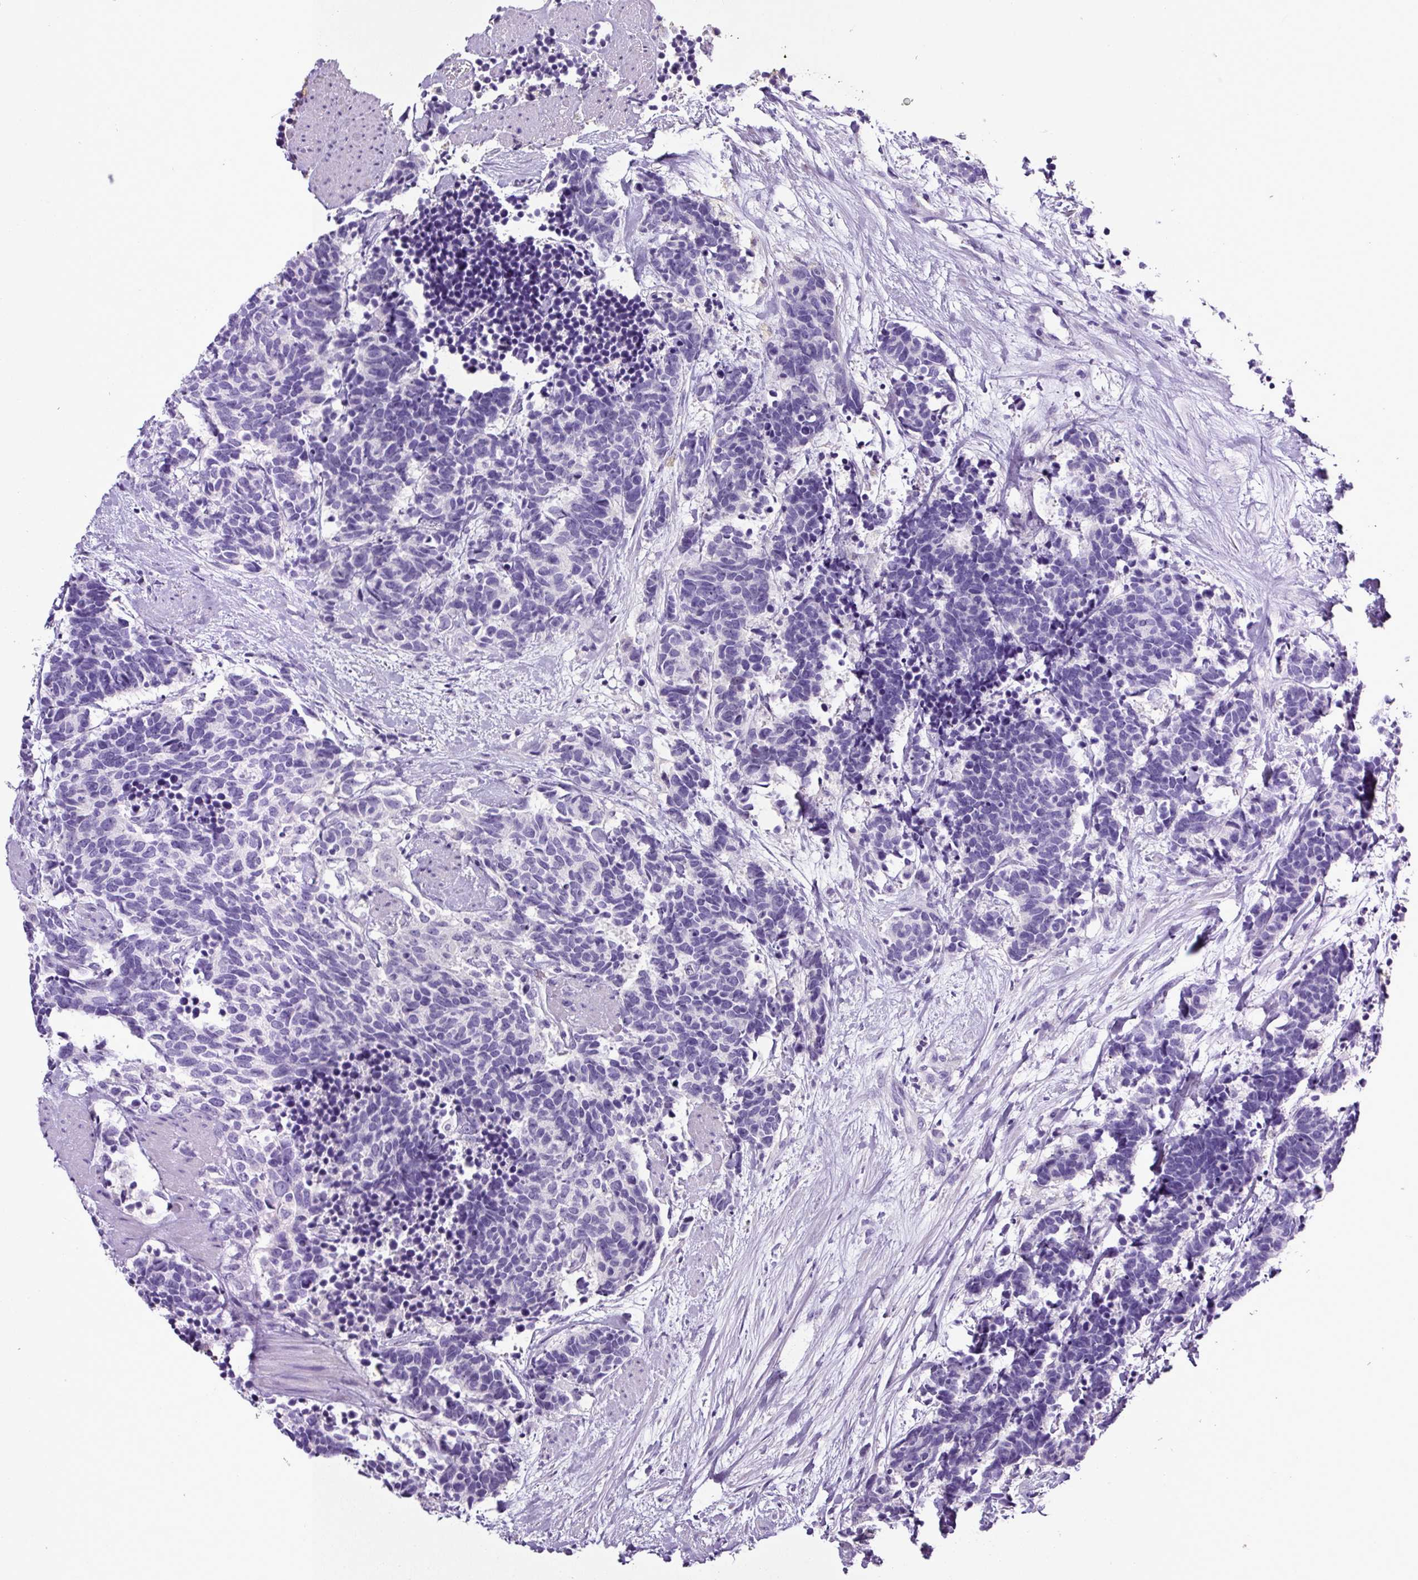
{"staining": {"intensity": "negative", "quantity": "none", "location": "none"}, "tissue": "carcinoid", "cell_type": "Tumor cells", "image_type": "cancer", "snomed": [{"axis": "morphology", "description": "Carcinoma, NOS"}, {"axis": "morphology", "description": "Carcinoid, malignant, NOS"}, {"axis": "topography", "description": "Prostate"}], "caption": "Immunohistochemistry of carcinoma shows no expression in tumor cells.", "gene": "SP8", "patient": {"sex": "male", "age": 57}}